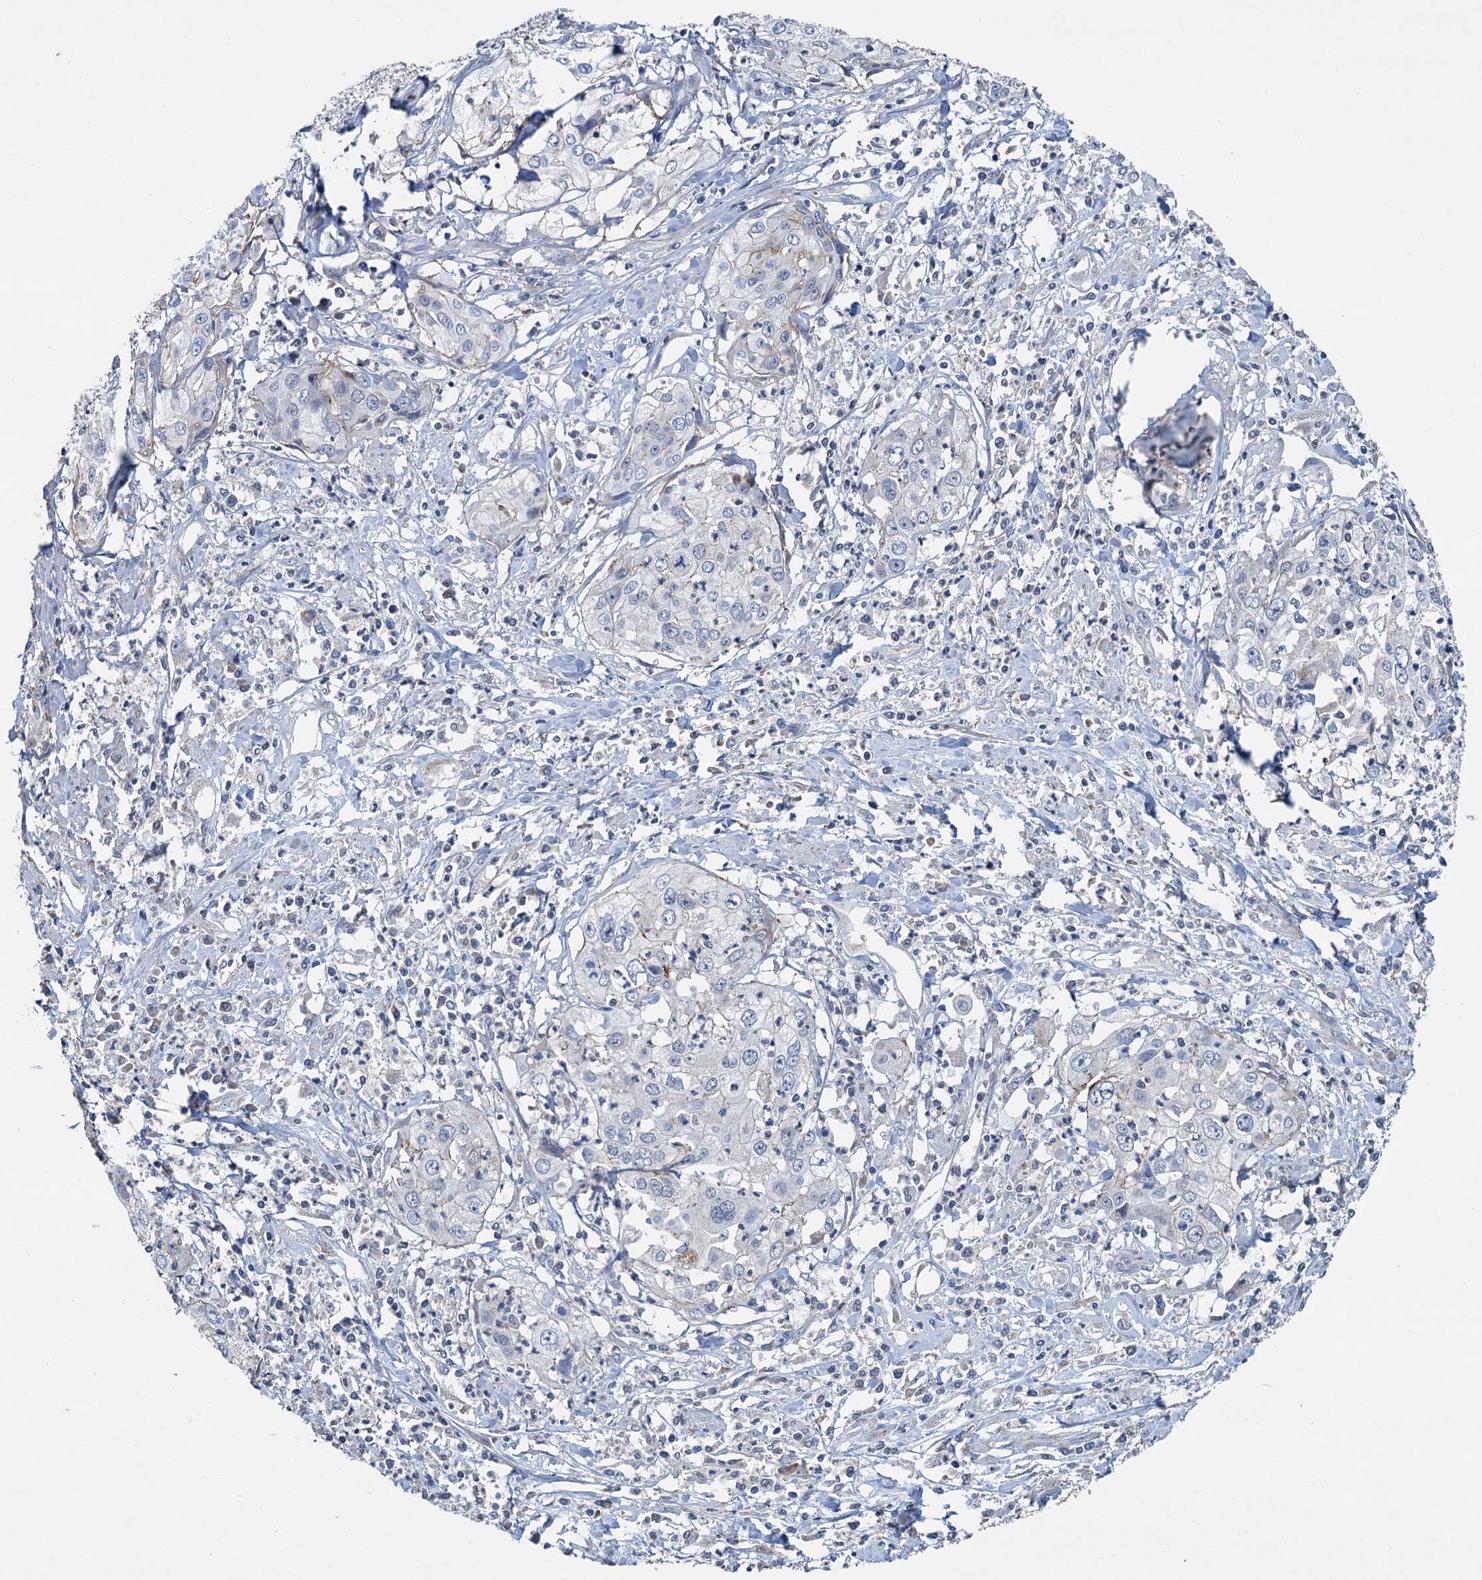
{"staining": {"intensity": "negative", "quantity": "none", "location": "none"}, "tissue": "cervical cancer", "cell_type": "Tumor cells", "image_type": "cancer", "snomed": [{"axis": "morphology", "description": "Squamous cell carcinoma, NOS"}, {"axis": "topography", "description": "Cervix"}], "caption": "Cervical cancer (squamous cell carcinoma) stained for a protein using immunohistochemistry (IHC) exhibits no positivity tumor cells.", "gene": "DGLUCY", "patient": {"sex": "female", "age": 31}}